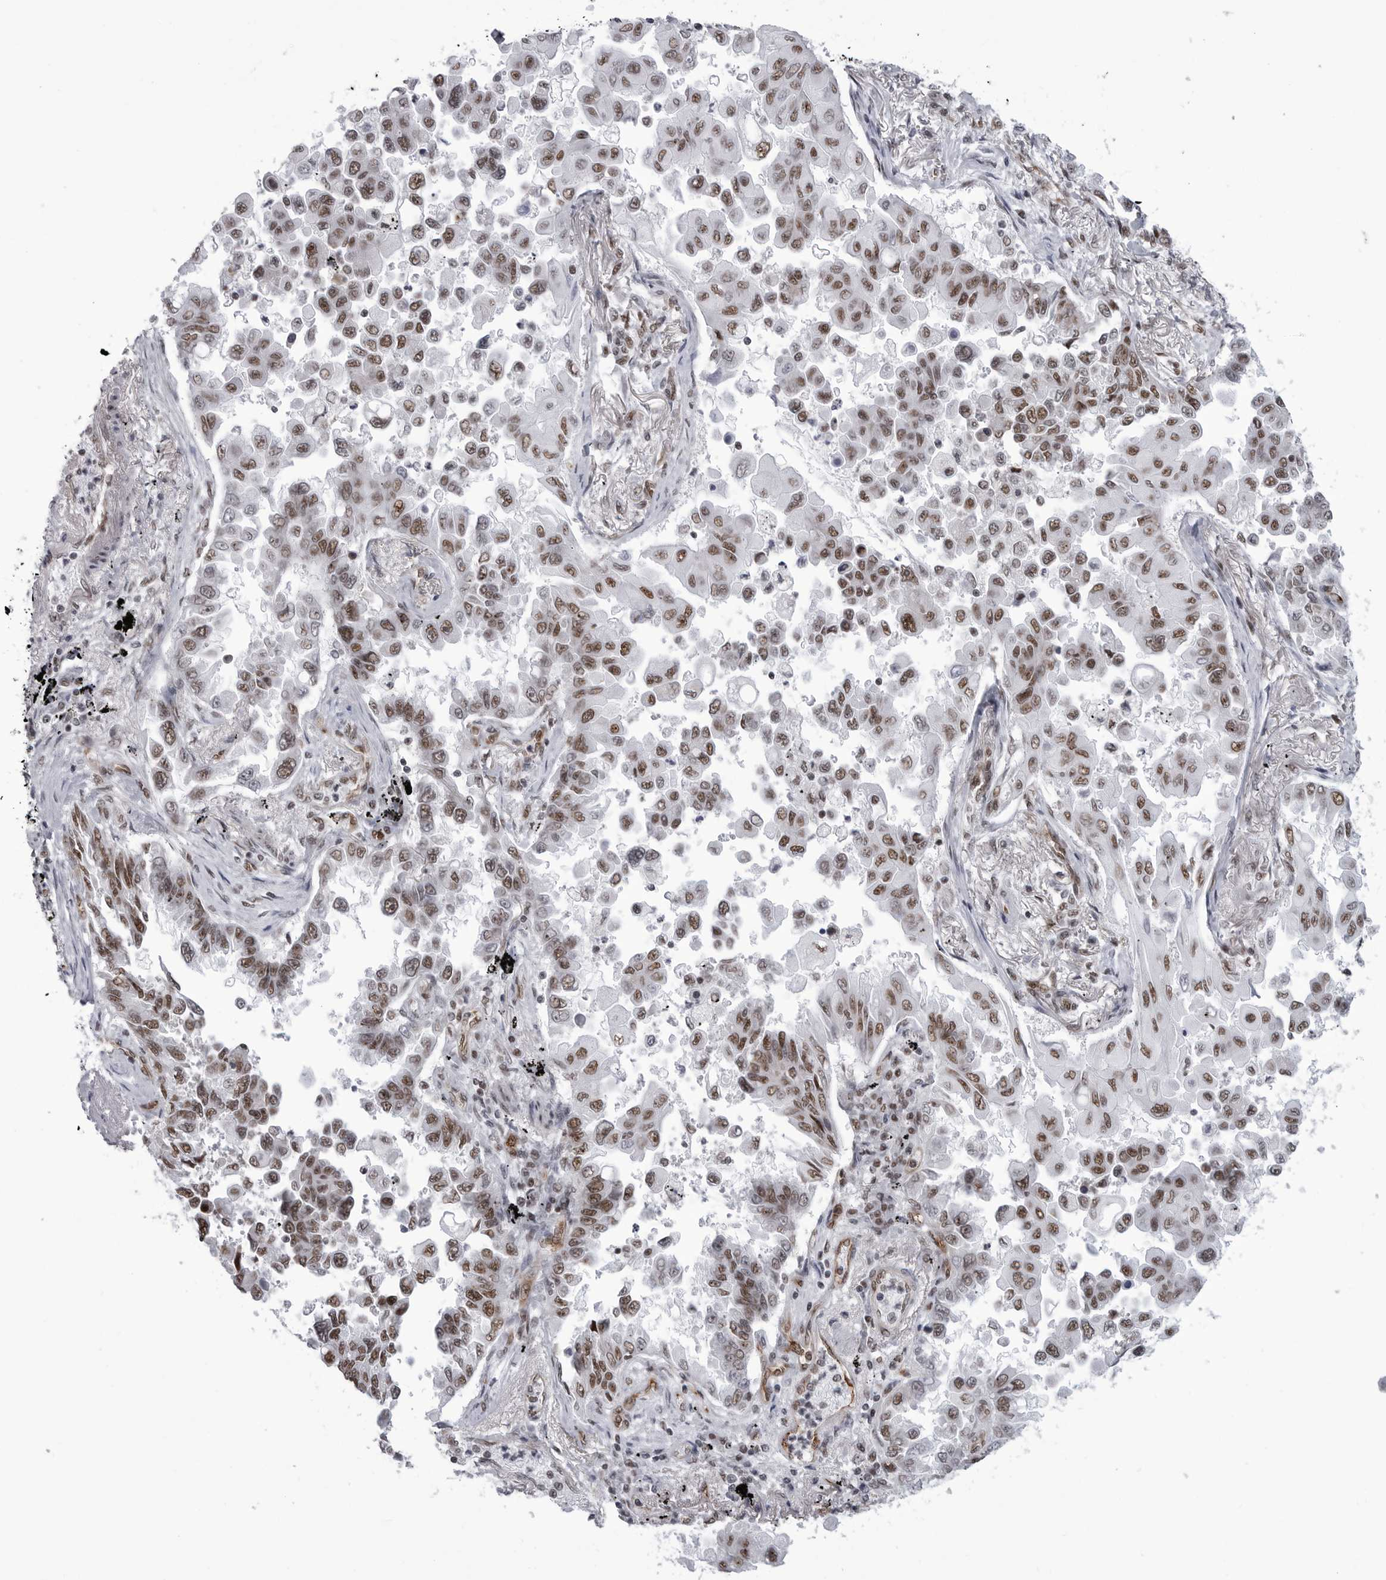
{"staining": {"intensity": "moderate", "quantity": ">75%", "location": "nuclear"}, "tissue": "lung cancer", "cell_type": "Tumor cells", "image_type": "cancer", "snomed": [{"axis": "morphology", "description": "Adenocarcinoma, NOS"}, {"axis": "topography", "description": "Lung"}], "caption": "The image reveals immunohistochemical staining of lung cancer. There is moderate nuclear staining is appreciated in approximately >75% of tumor cells. (DAB (3,3'-diaminobenzidine) IHC, brown staining for protein, blue staining for nuclei).", "gene": "RNF26", "patient": {"sex": "female", "age": 67}}